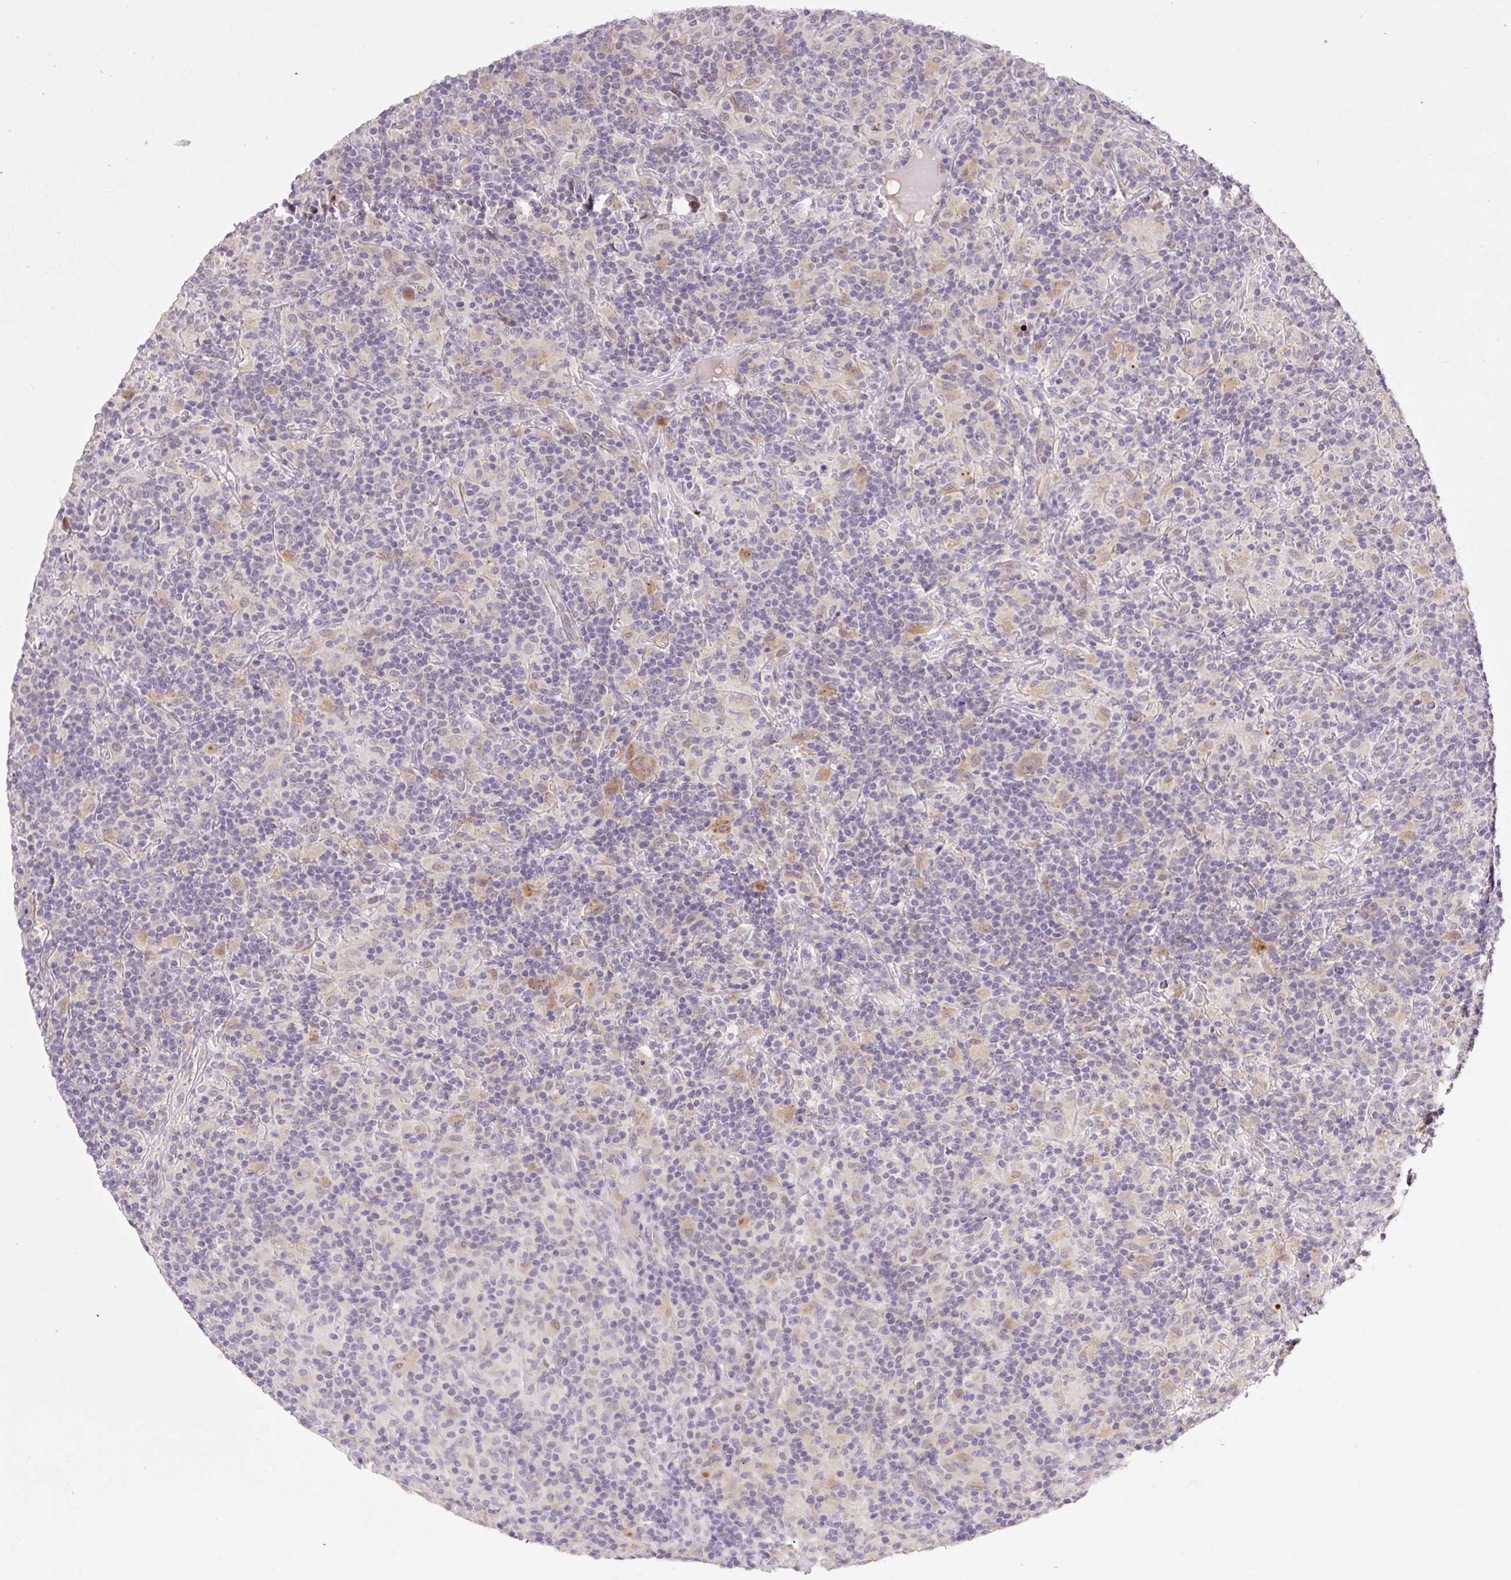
{"staining": {"intensity": "weak", "quantity": "25%-75%", "location": "cytoplasmic/membranous"}, "tissue": "lymphoma", "cell_type": "Tumor cells", "image_type": "cancer", "snomed": [{"axis": "morphology", "description": "Hodgkin's disease, NOS"}, {"axis": "topography", "description": "Lymph node"}], "caption": "A brown stain shows weak cytoplasmic/membranous positivity of a protein in Hodgkin's disease tumor cells. The staining was performed using DAB (3,3'-diaminobenzidine) to visualize the protein expression in brown, while the nuclei were stained in blue with hematoxylin (Magnification: 20x).", "gene": "HABP4", "patient": {"sex": "male", "age": 70}}